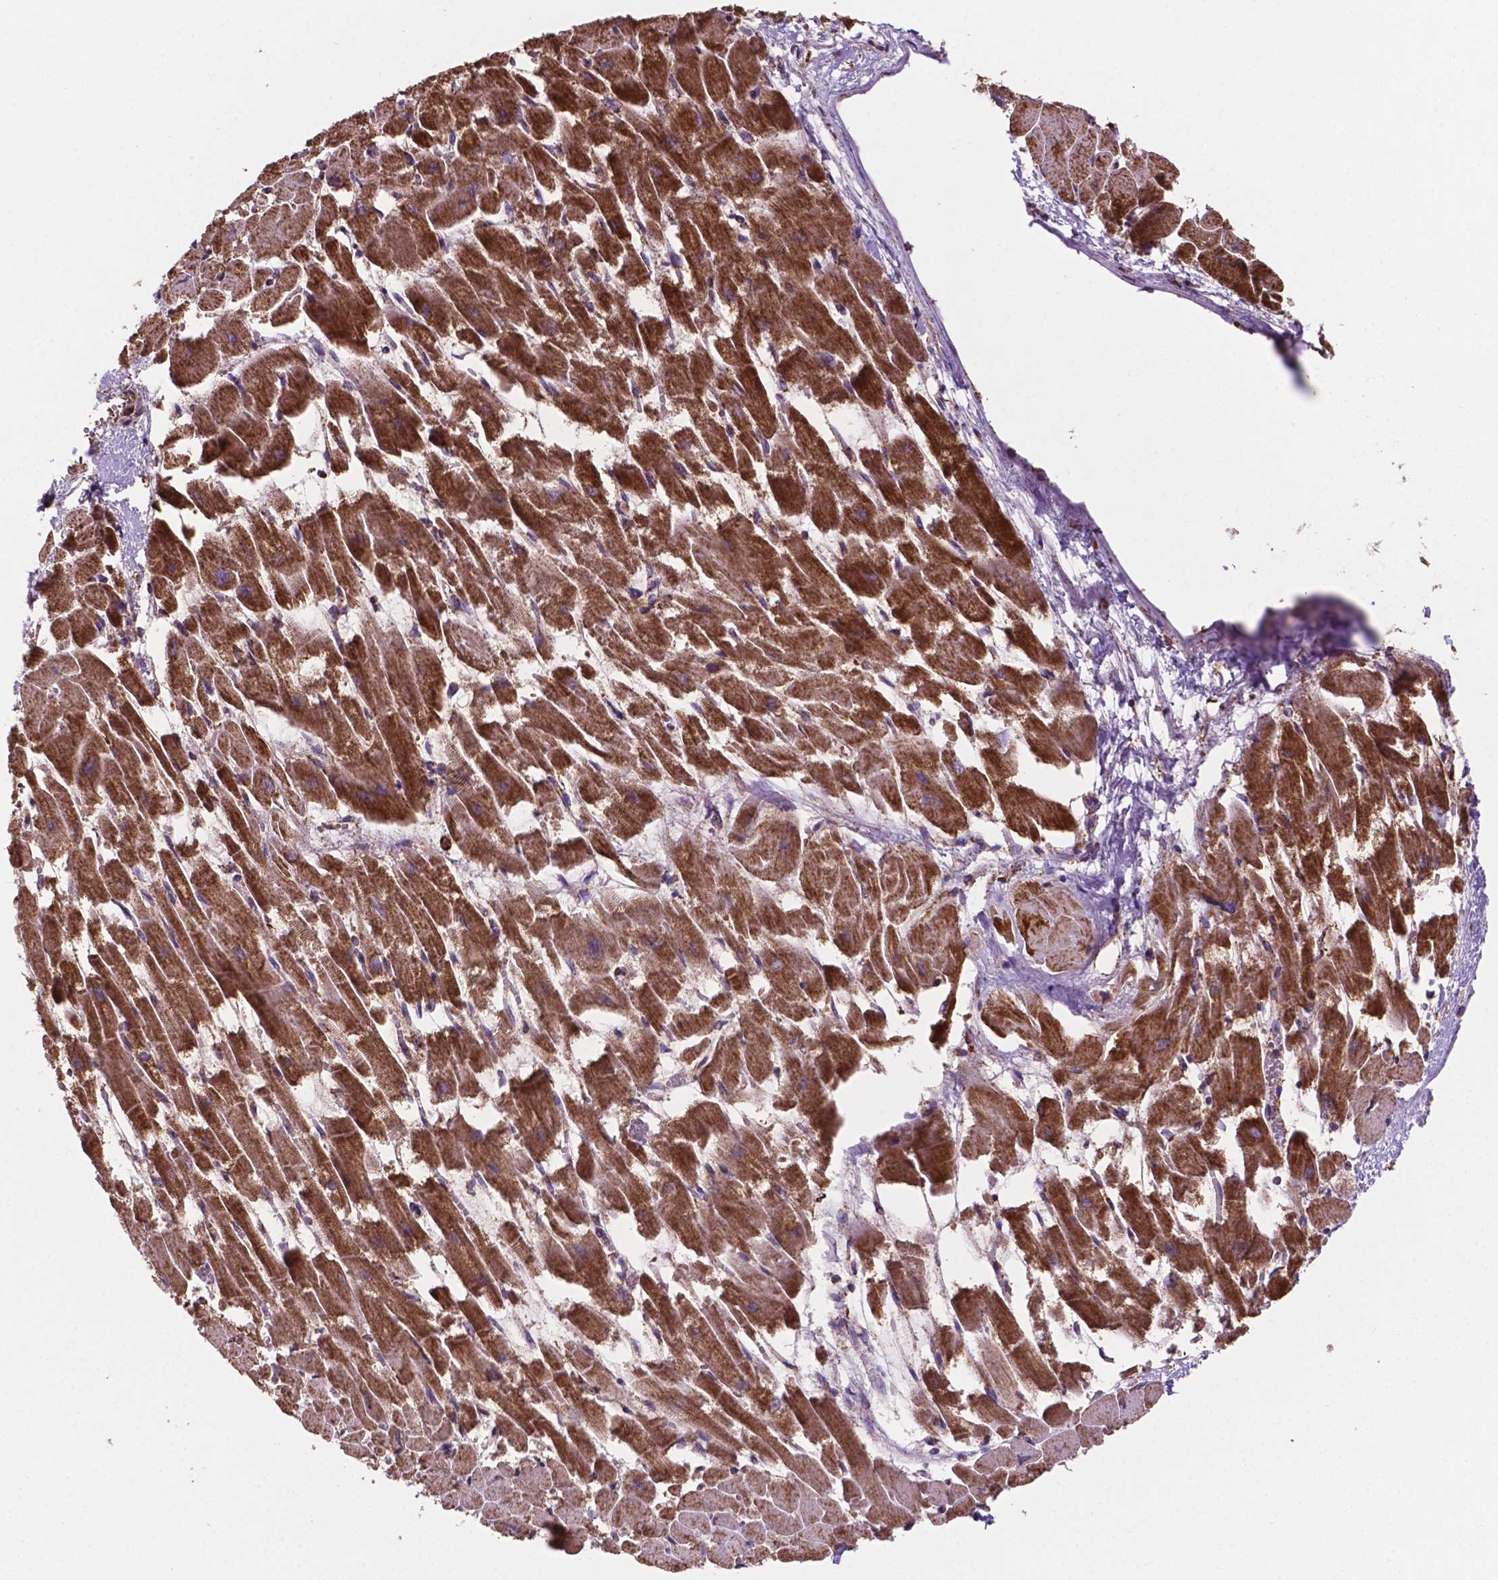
{"staining": {"intensity": "strong", "quantity": ">75%", "location": "cytoplasmic/membranous"}, "tissue": "heart muscle", "cell_type": "Cardiomyocytes", "image_type": "normal", "snomed": [{"axis": "morphology", "description": "Normal tissue, NOS"}, {"axis": "topography", "description": "Heart"}], "caption": "Immunohistochemical staining of normal heart muscle displays >75% levels of strong cytoplasmic/membranous protein expression in about >75% of cardiomyocytes.", "gene": "HSPD1", "patient": {"sex": "female", "age": 52}}